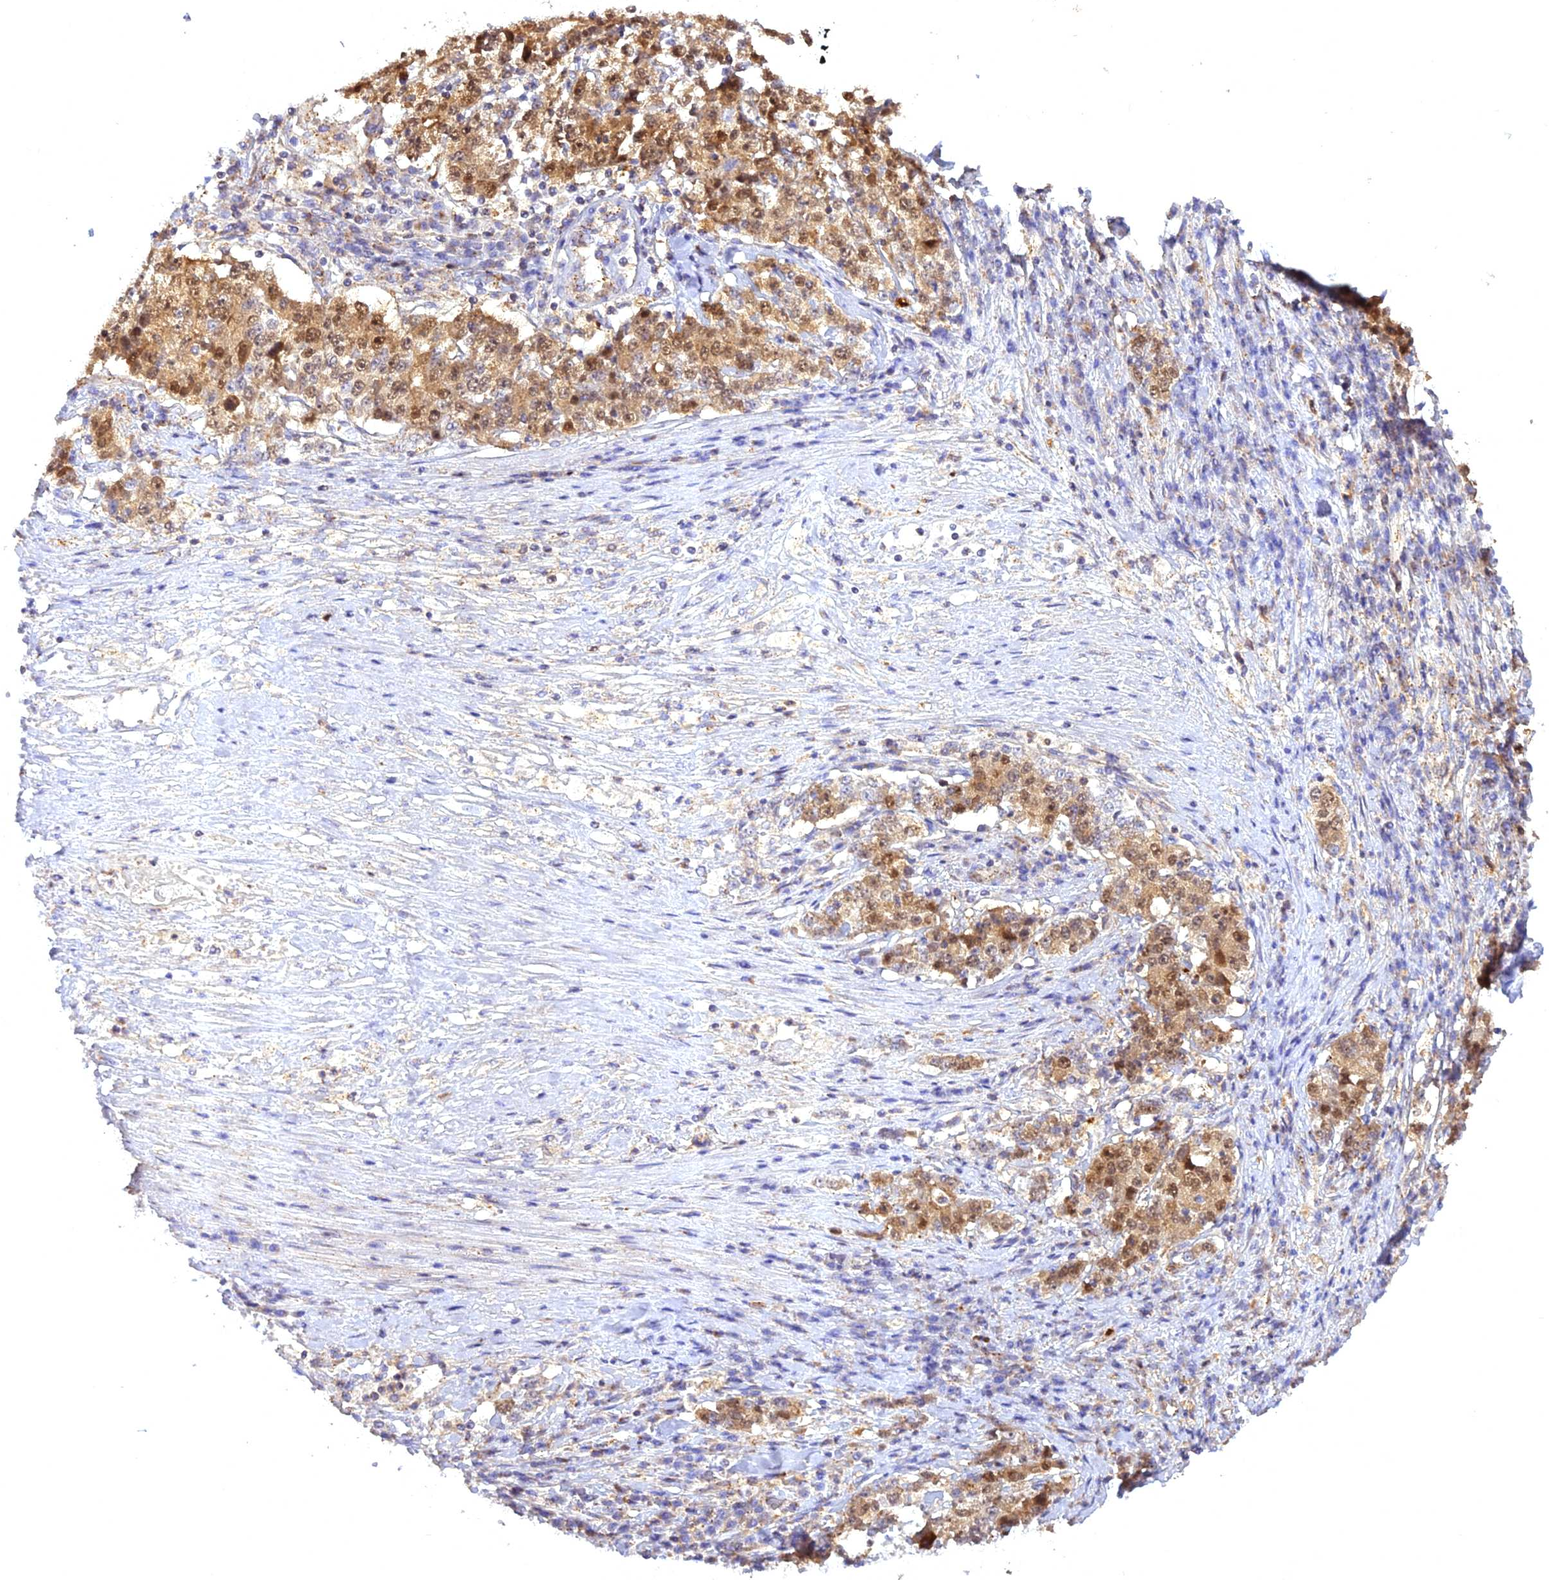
{"staining": {"intensity": "moderate", "quantity": ">75%", "location": "cytoplasmic/membranous,nuclear"}, "tissue": "stomach cancer", "cell_type": "Tumor cells", "image_type": "cancer", "snomed": [{"axis": "morphology", "description": "Adenocarcinoma, NOS"}, {"axis": "topography", "description": "Stomach"}], "caption": "The immunohistochemical stain shows moderate cytoplasmic/membranous and nuclear expression in tumor cells of stomach cancer (adenocarcinoma) tissue.", "gene": "CENPV", "patient": {"sex": "male", "age": 59}}